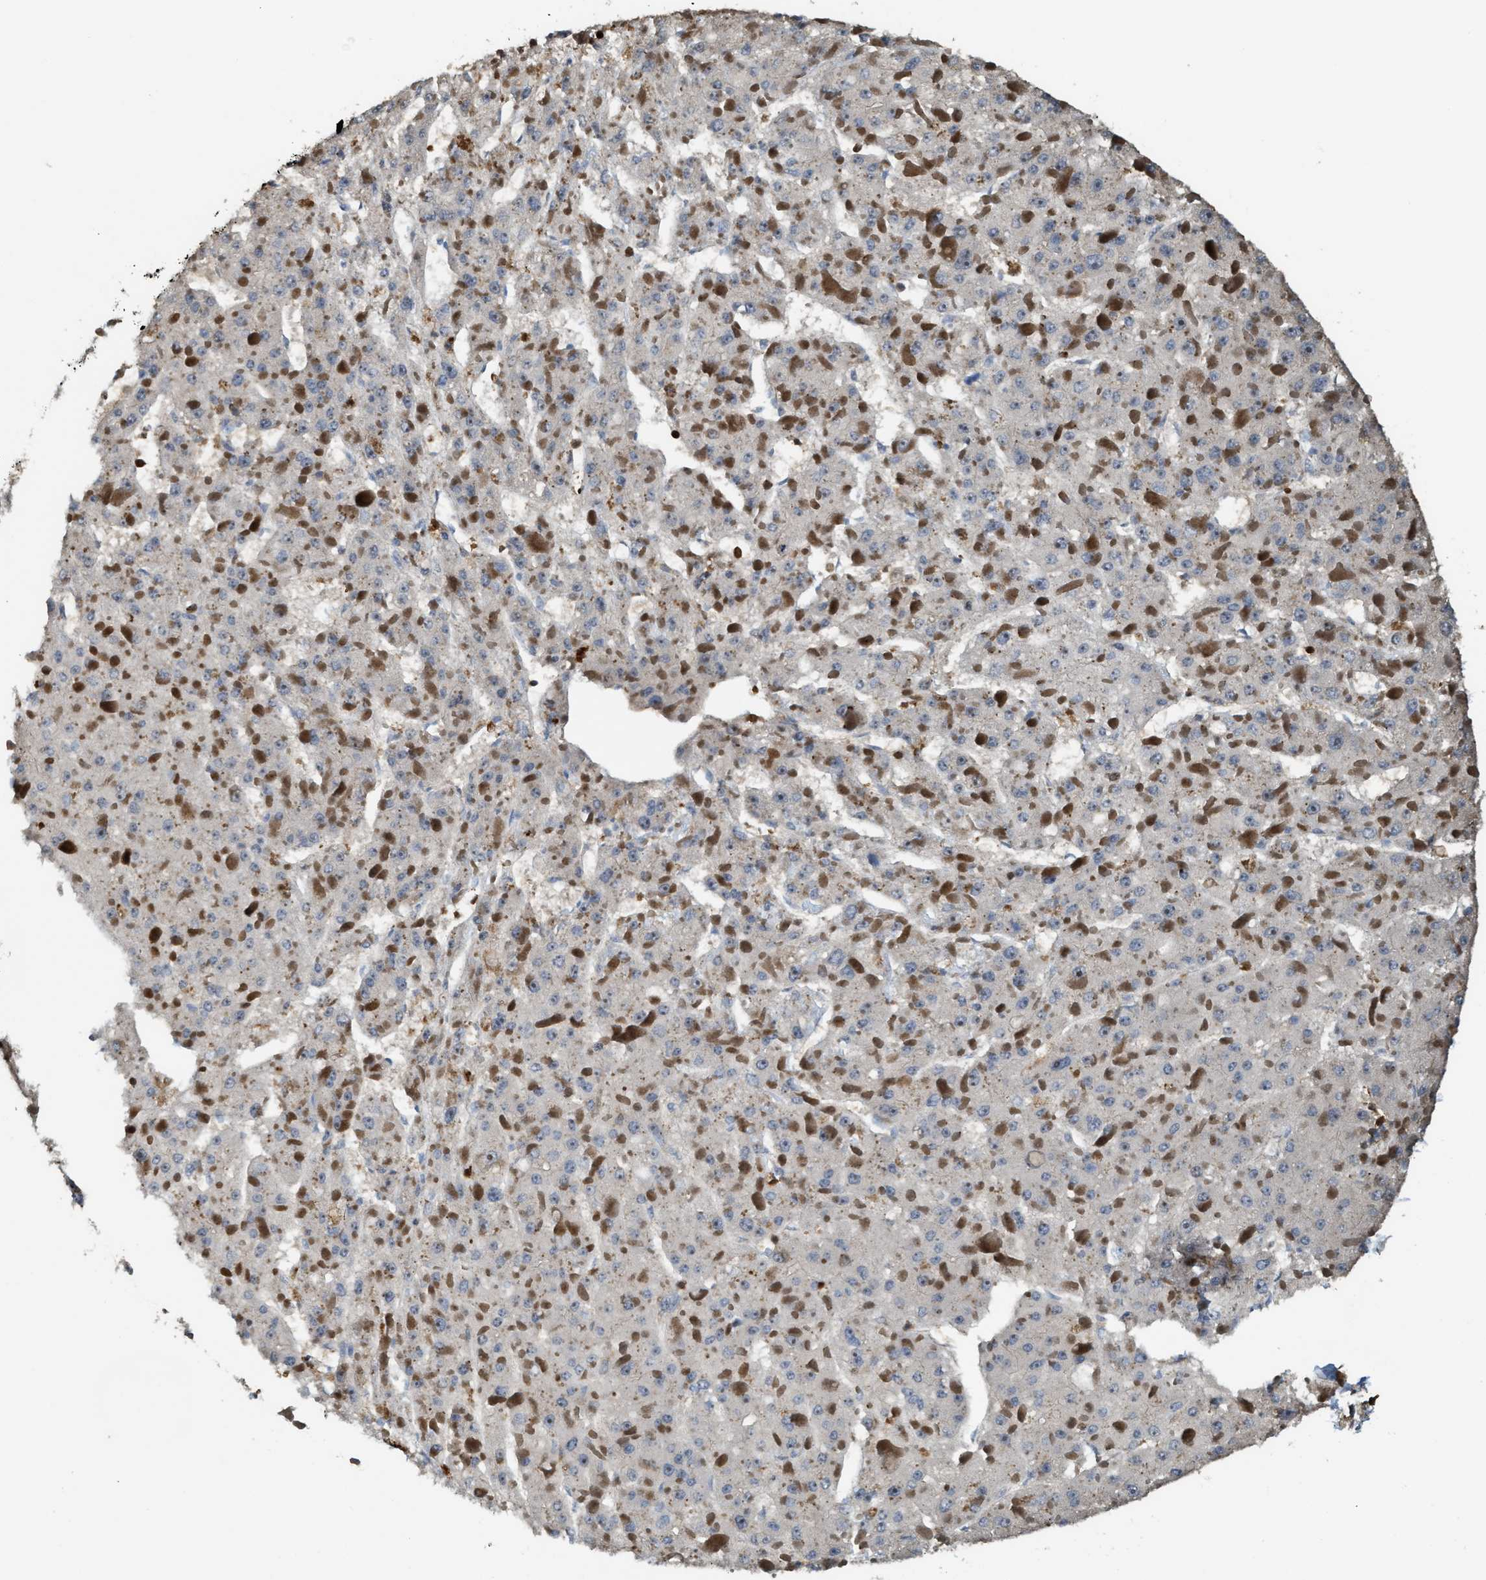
{"staining": {"intensity": "negative", "quantity": "none", "location": "none"}, "tissue": "liver cancer", "cell_type": "Tumor cells", "image_type": "cancer", "snomed": [{"axis": "morphology", "description": "Carcinoma, Hepatocellular, NOS"}, {"axis": "topography", "description": "Liver"}], "caption": "DAB (3,3'-diaminobenzidine) immunohistochemical staining of human liver cancer (hepatocellular carcinoma) displays no significant staining in tumor cells.", "gene": "SERPINB5", "patient": {"sex": "female", "age": 73}}